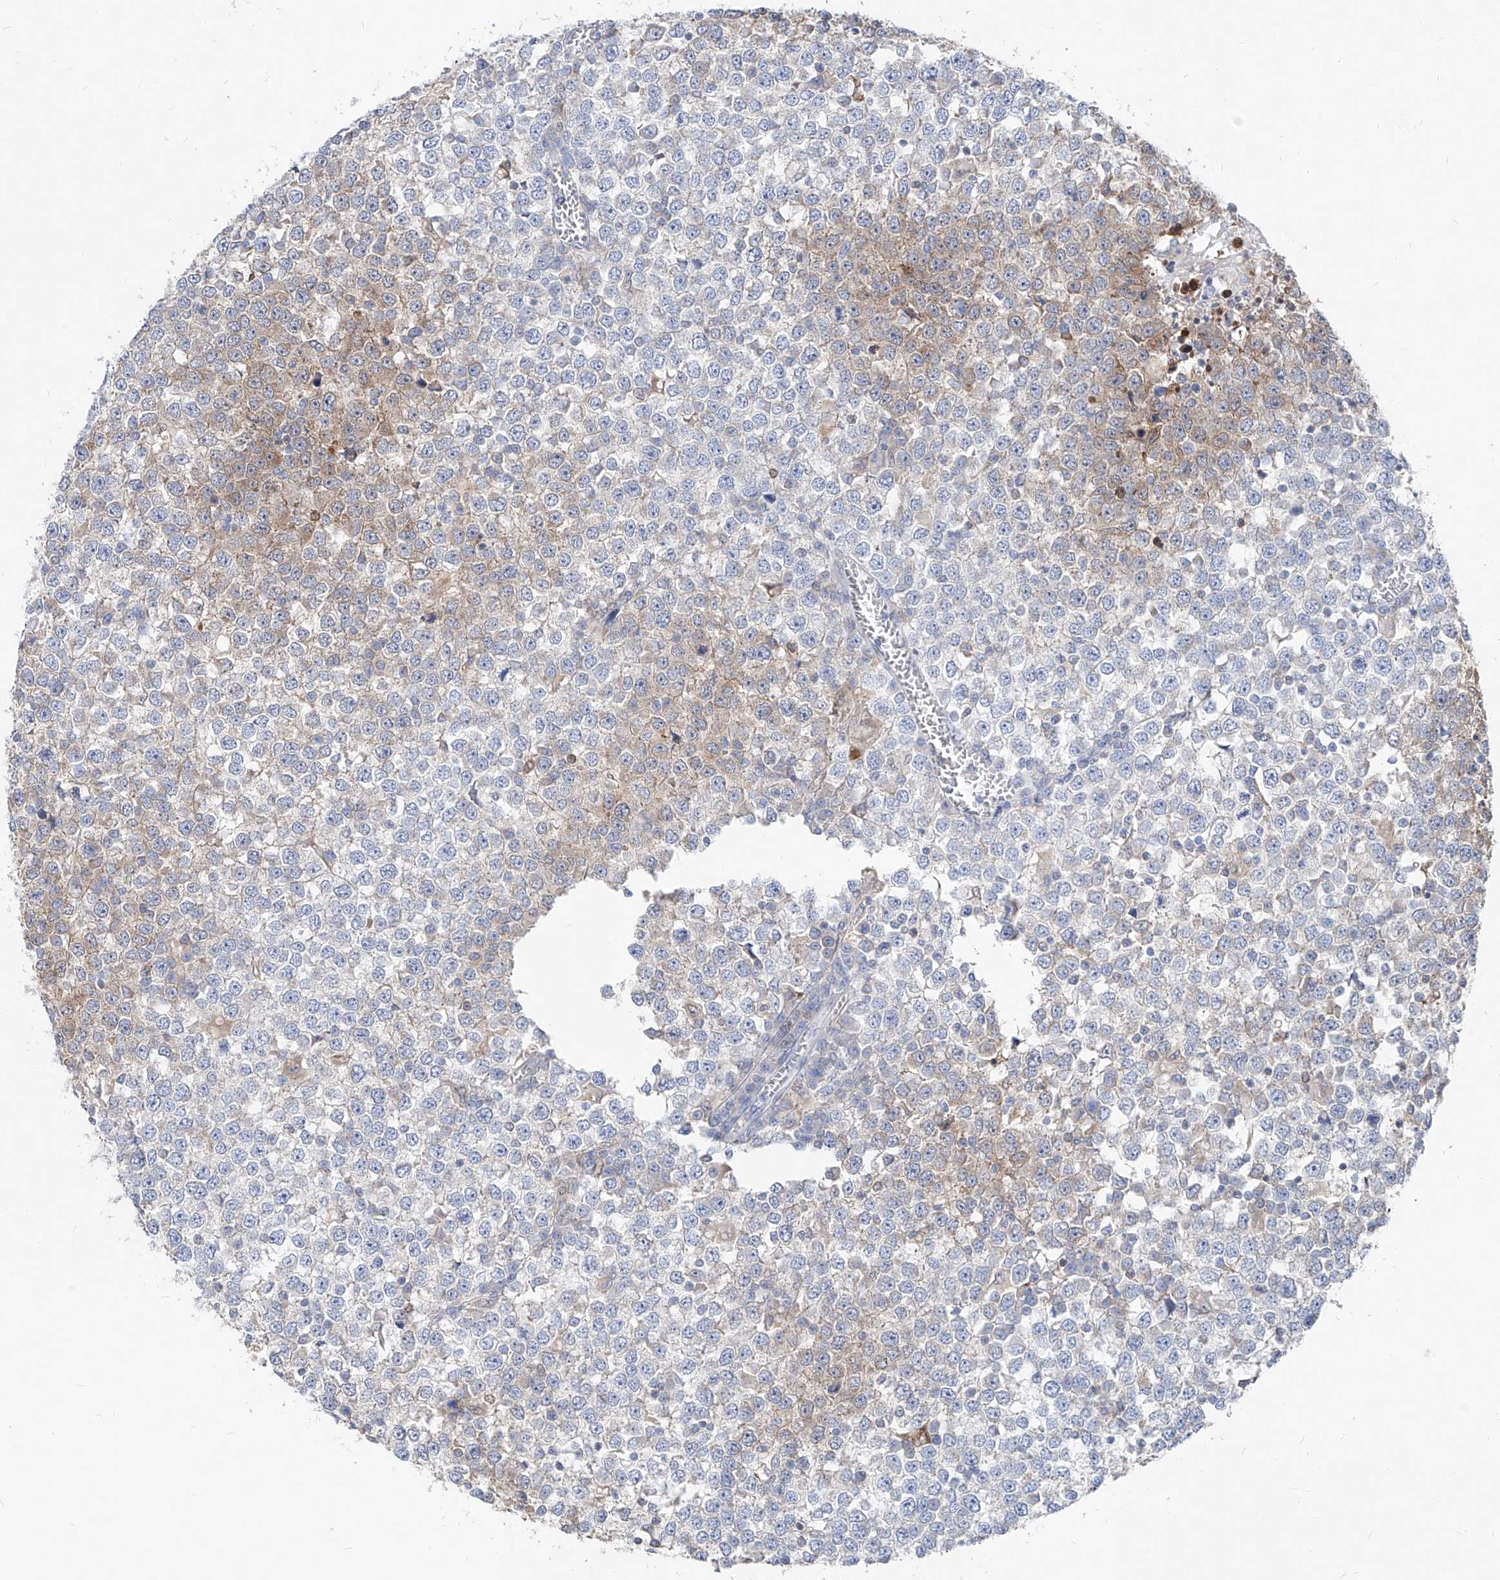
{"staining": {"intensity": "weak", "quantity": "<25%", "location": "cytoplasmic/membranous"}, "tissue": "testis cancer", "cell_type": "Tumor cells", "image_type": "cancer", "snomed": [{"axis": "morphology", "description": "Seminoma, NOS"}, {"axis": "topography", "description": "Testis"}], "caption": "Micrograph shows no protein positivity in tumor cells of testis cancer (seminoma) tissue.", "gene": "UFL1", "patient": {"sex": "male", "age": 65}}